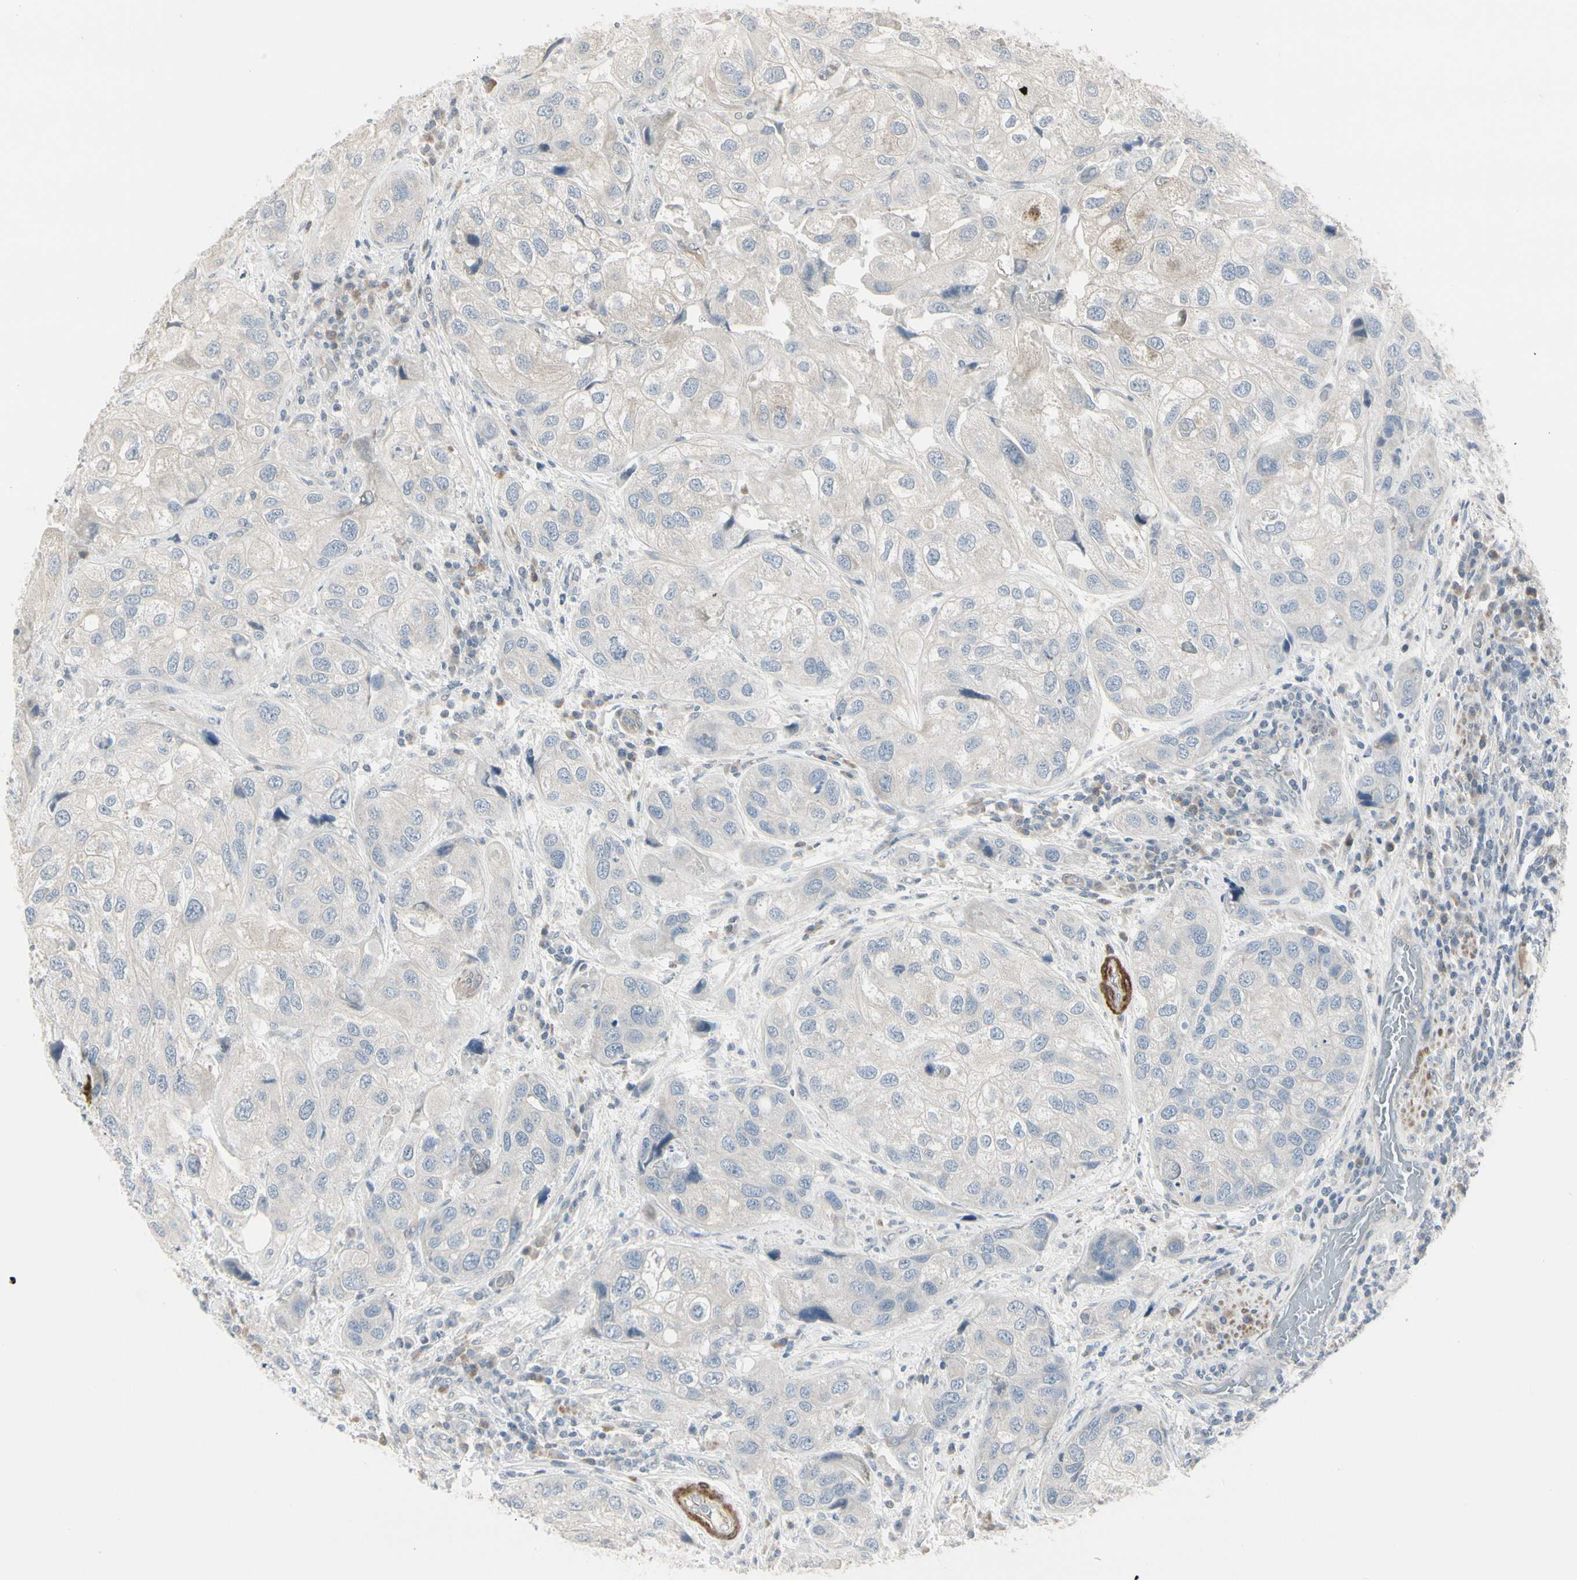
{"staining": {"intensity": "weak", "quantity": "<25%", "location": "cytoplasmic/membranous"}, "tissue": "urothelial cancer", "cell_type": "Tumor cells", "image_type": "cancer", "snomed": [{"axis": "morphology", "description": "Urothelial carcinoma, High grade"}, {"axis": "topography", "description": "Urinary bladder"}], "caption": "Immunohistochemical staining of human urothelial cancer reveals no significant staining in tumor cells.", "gene": "DMPK", "patient": {"sex": "female", "age": 64}}